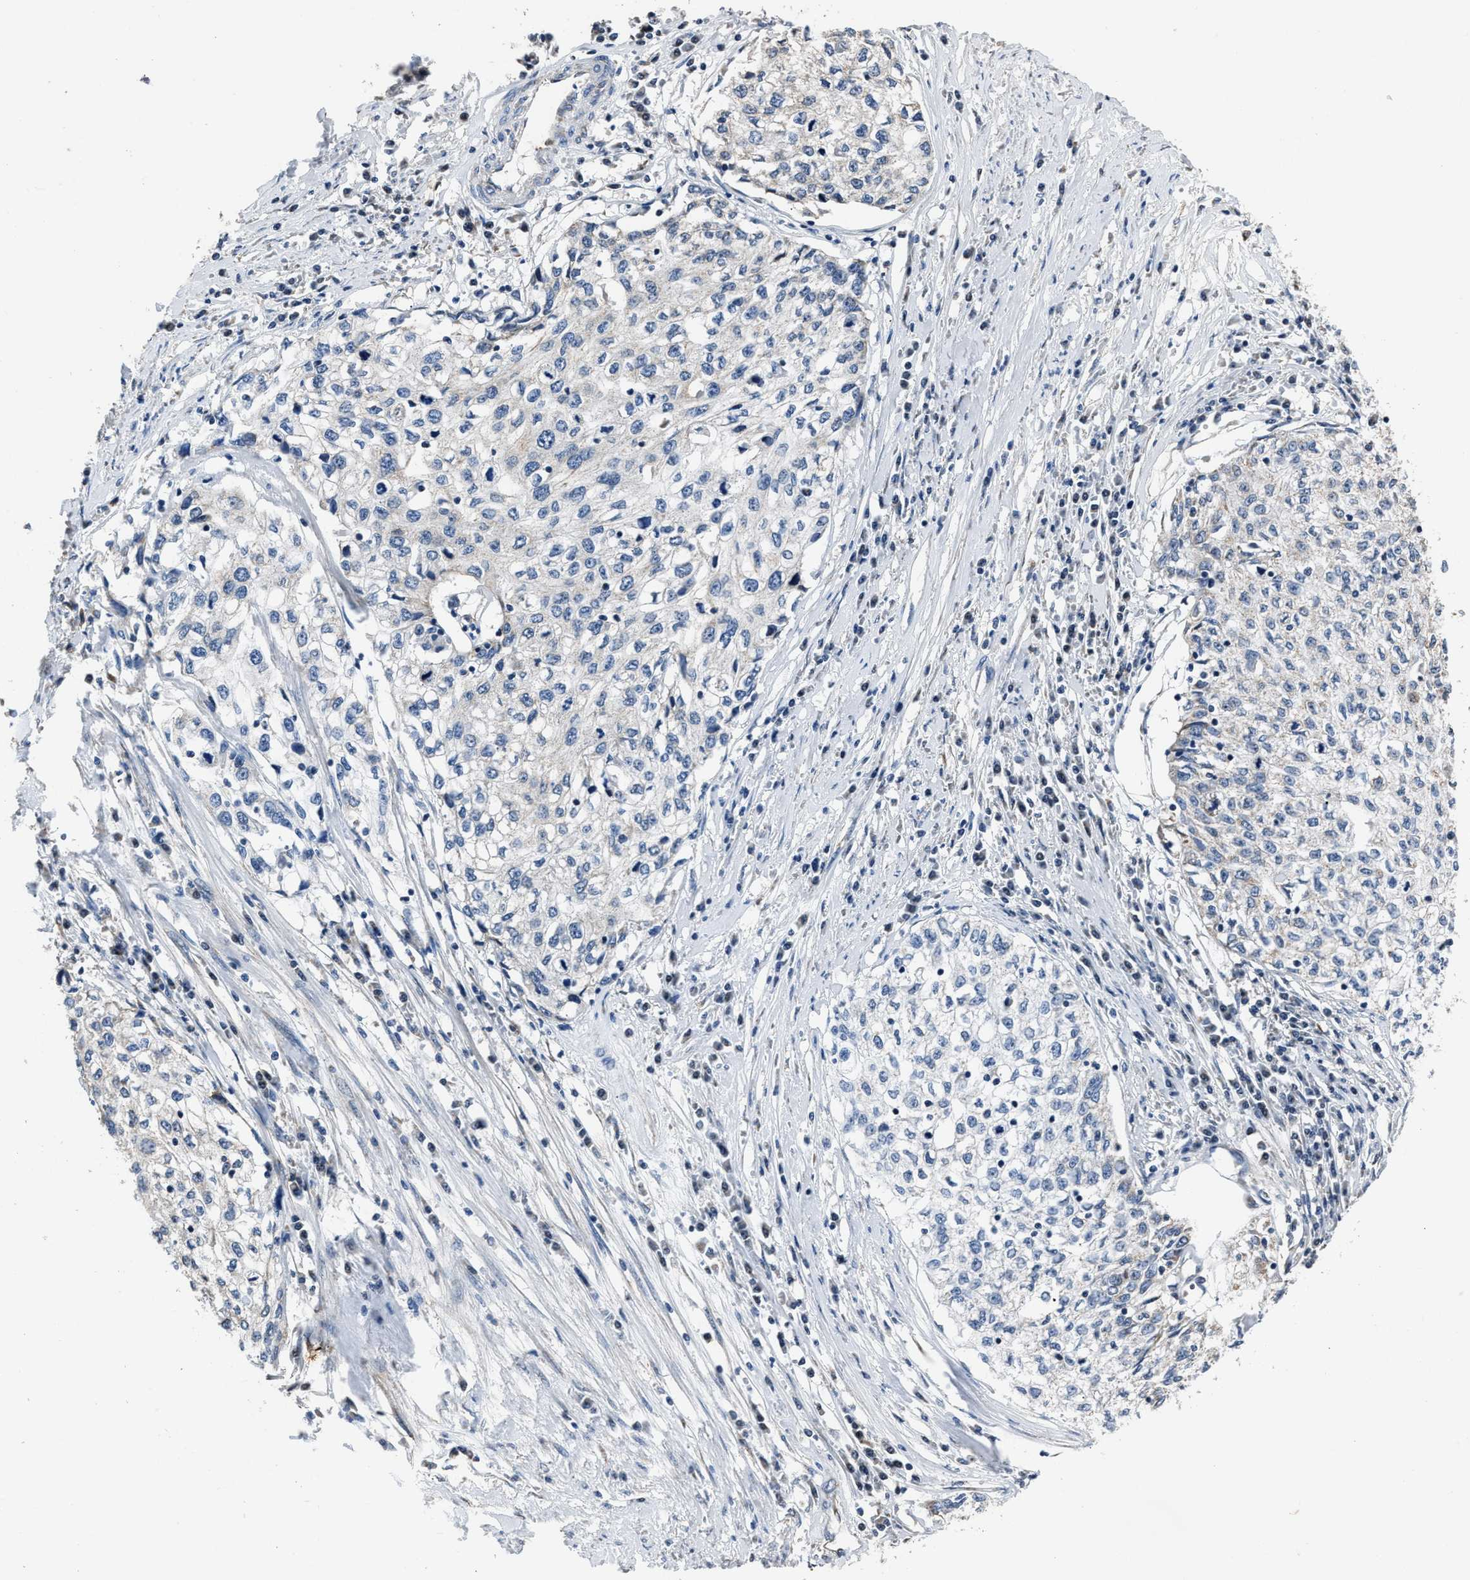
{"staining": {"intensity": "negative", "quantity": "none", "location": "none"}, "tissue": "cervical cancer", "cell_type": "Tumor cells", "image_type": "cancer", "snomed": [{"axis": "morphology", "description": "Squamous cell carcinoma, NOS"}, {"axis": "topography", "description": "Cervix"}], "caption": "Tumor cells are negative for protein expression in human squamous cell carcinoma (cervical).", "gene": "NSUN5", "patient": {"sex": "female", "age": 57}}